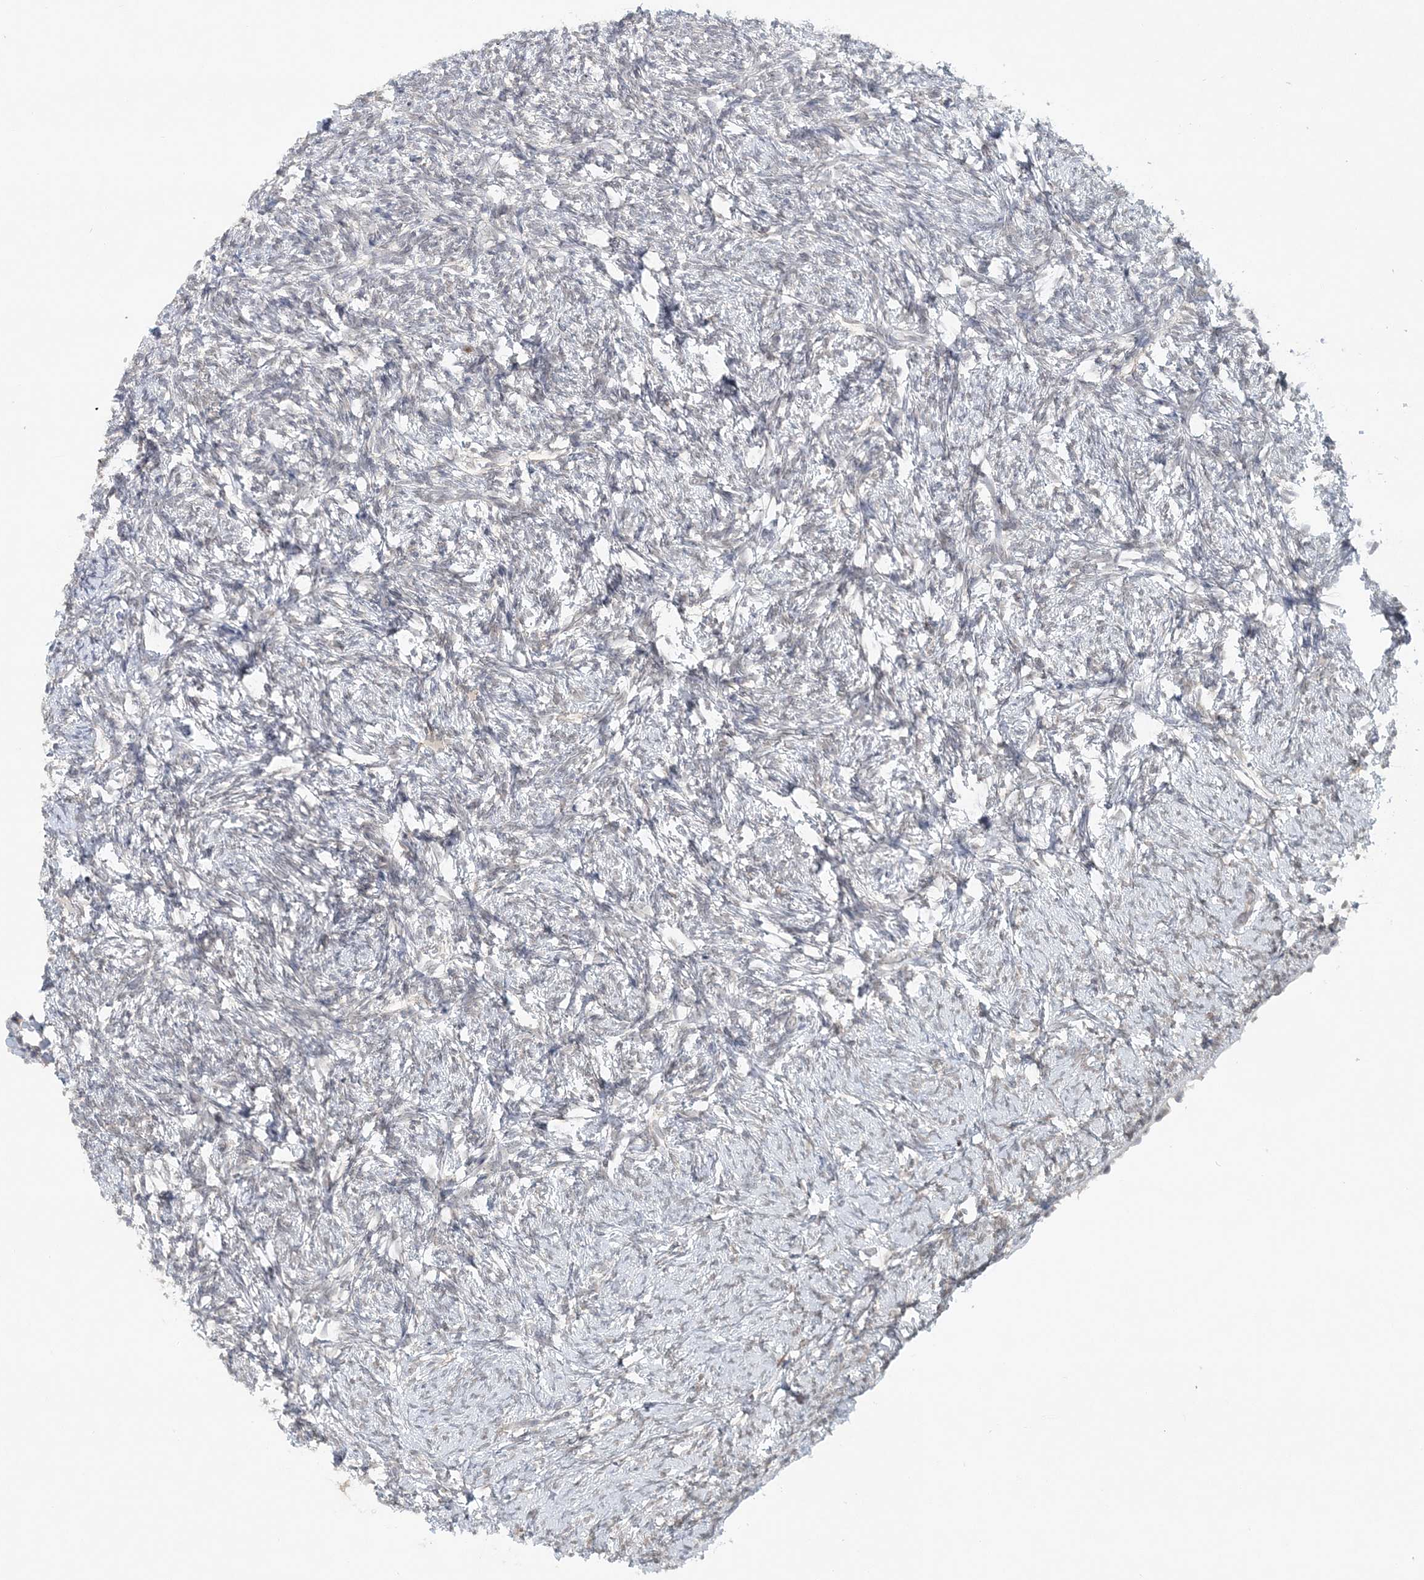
{"staining": {"intensity": "weak", "quantity": "25%-75%", "location": "cytoplasmic/membranous"}, "tissue": "ovary", "cell_type": "Follicle cells", "image_type": "normal", "snomed": [{"axis": "morphology", "description": "Normal tissue, NOS"}, {"axis": "topography", "description": "Ovary"}], "caption": "Ovary stained with IHC reveals weak cytoplasmic/membranous positivity in about 25%-75% of follicle cells.", "gene": "NUP54", "patient": {"sex": "female", "age": 60}}